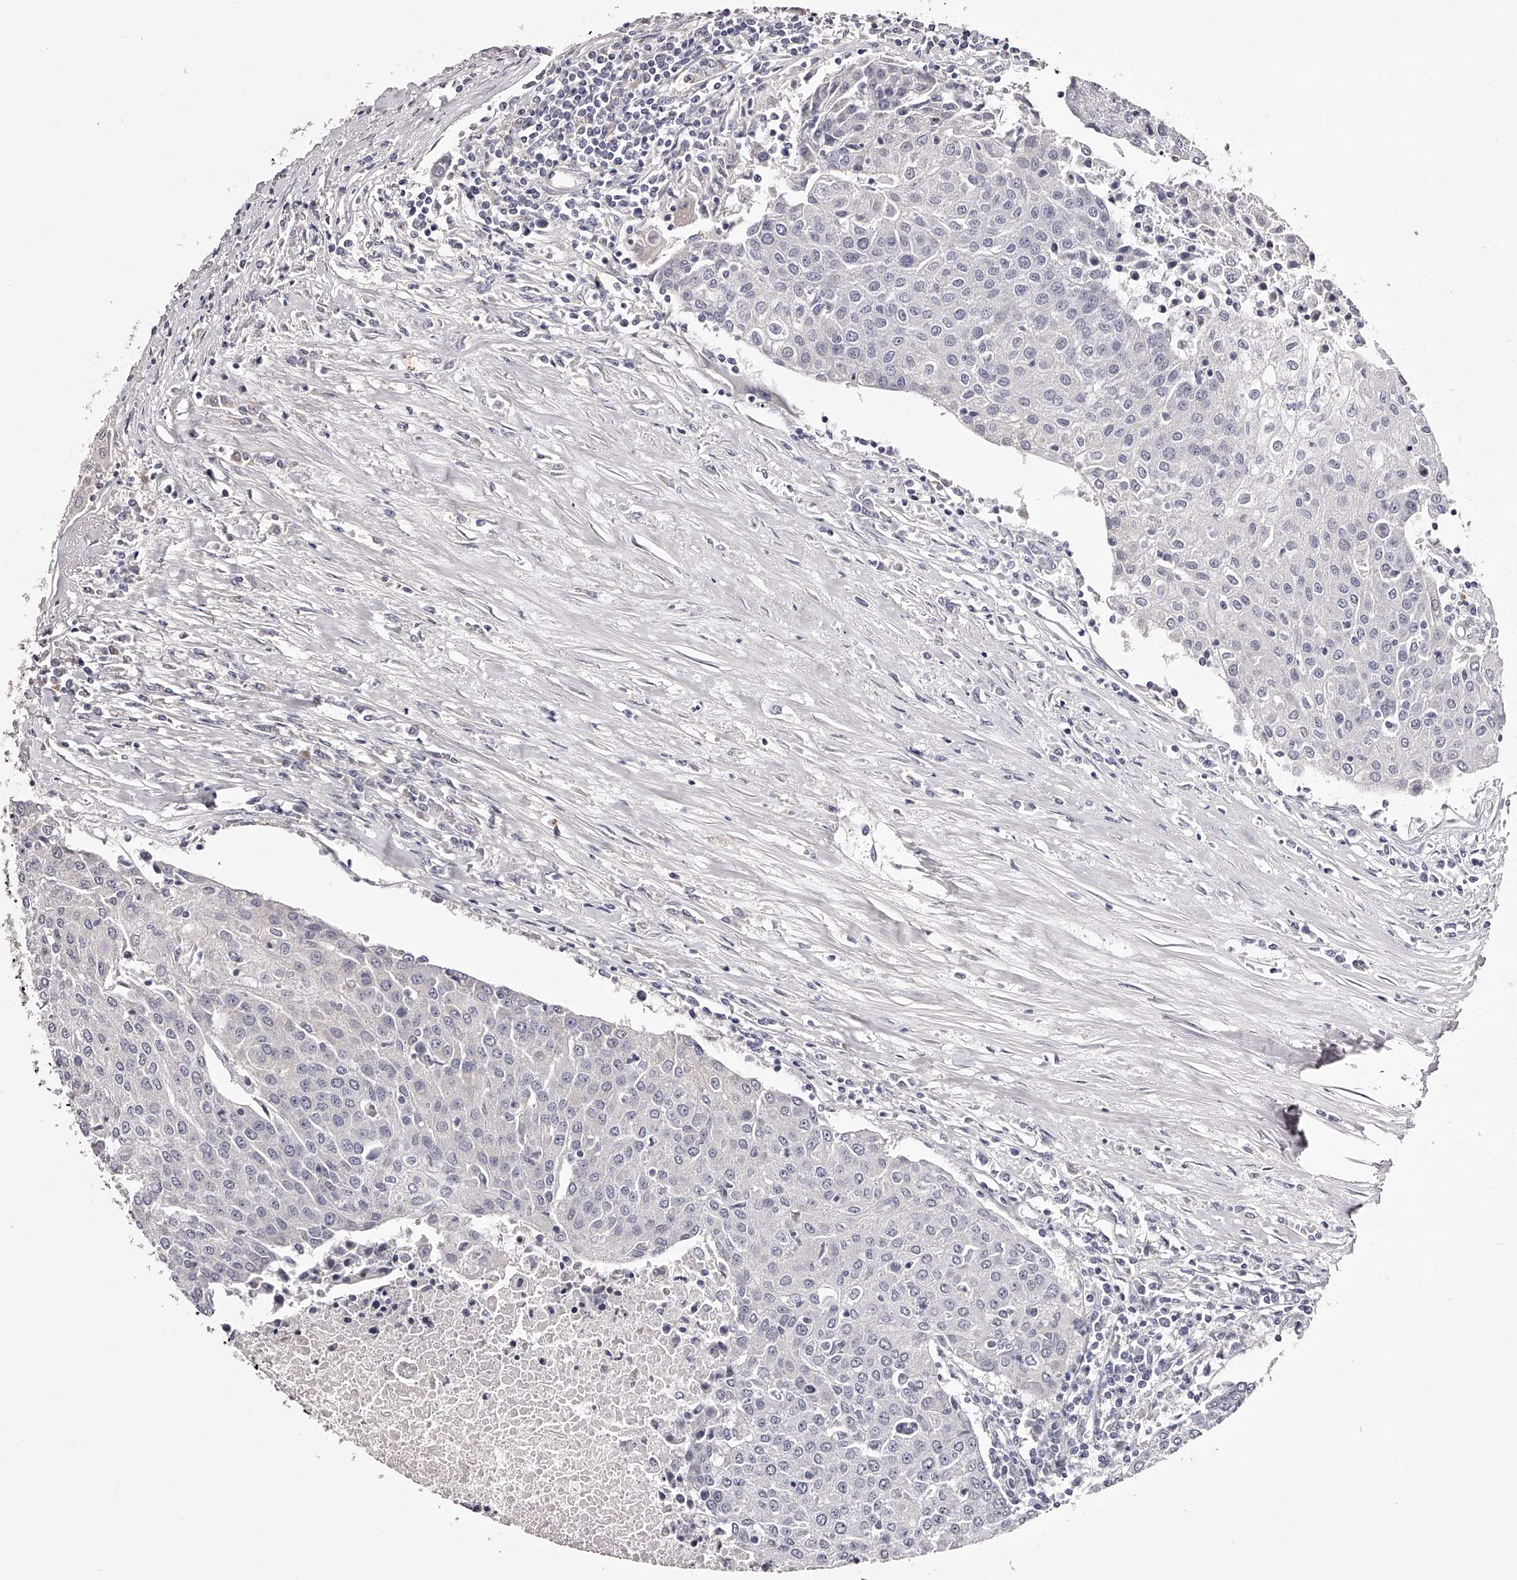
{"staining": {"intensity": "negative", "quantity": "none", "location": "none"}, "tissue": "urothelial cancer", "cell_type": "Tumor cells", "image_type": "cancer", "snomed": [{"axis": "morphology", "description": "Urothelial carcinoma, High grade"}, {"axis": "topography", "description": "Urinary bladder"}], "caption": "An immunohistochemistry (IHC) micrograph of urothelial cancer is shown. There is no staining in tumor cells of urothelial cancer. (Stains: DAB immunohistochemistry (IHC) with hematoxylin counter stain, Microscopy: brightfield microscopy at high magnification).", "gene": "ODF2L", "patient": {"sex": "female", "age": 85}}